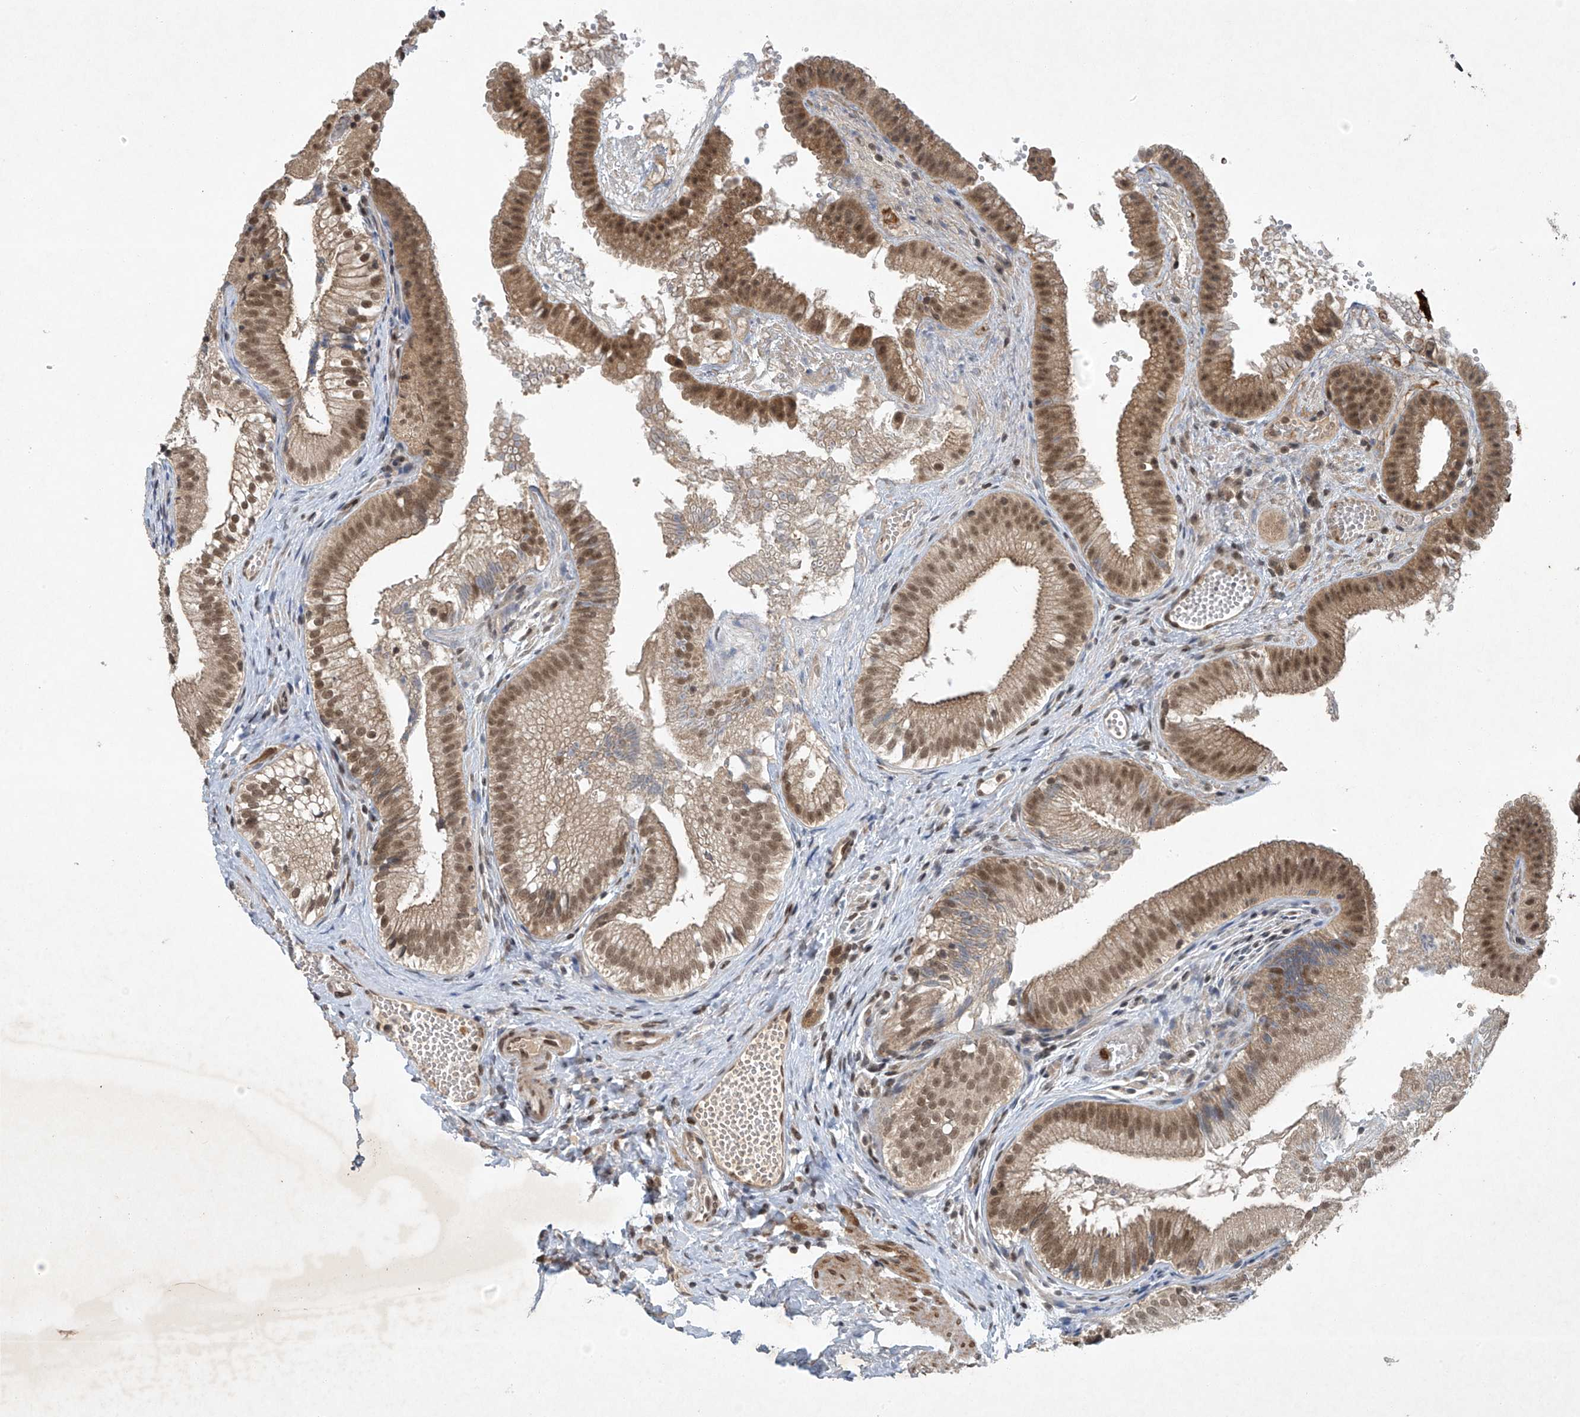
{"staining": {"intensity": "moderate", "quantity": ">75%", "location": "cytoplasmic/membranous,nuclear"}, "tissue": "gallbladder", "cell_type": "Glandular cells", "image_type": "normal", "snomed": [{"axis": "morphology", "description": "Normal tissue, NOS"}, {"axis": "topography", "description": "Gallbladder"}], "caption": "An immunohistochemistry photomicrograph of normal tissue is shown. Protein staining in brown highlights moderate cytoplasmic/membranous,nuclear positivity in gallbladder within glandular cells. Using DAB (brown) and hematoxylin (blue) stains, captured at high magnification using brightfield microscopy.", "gene": "TAF8", "patient": {"sex": "female", "age": 30}}